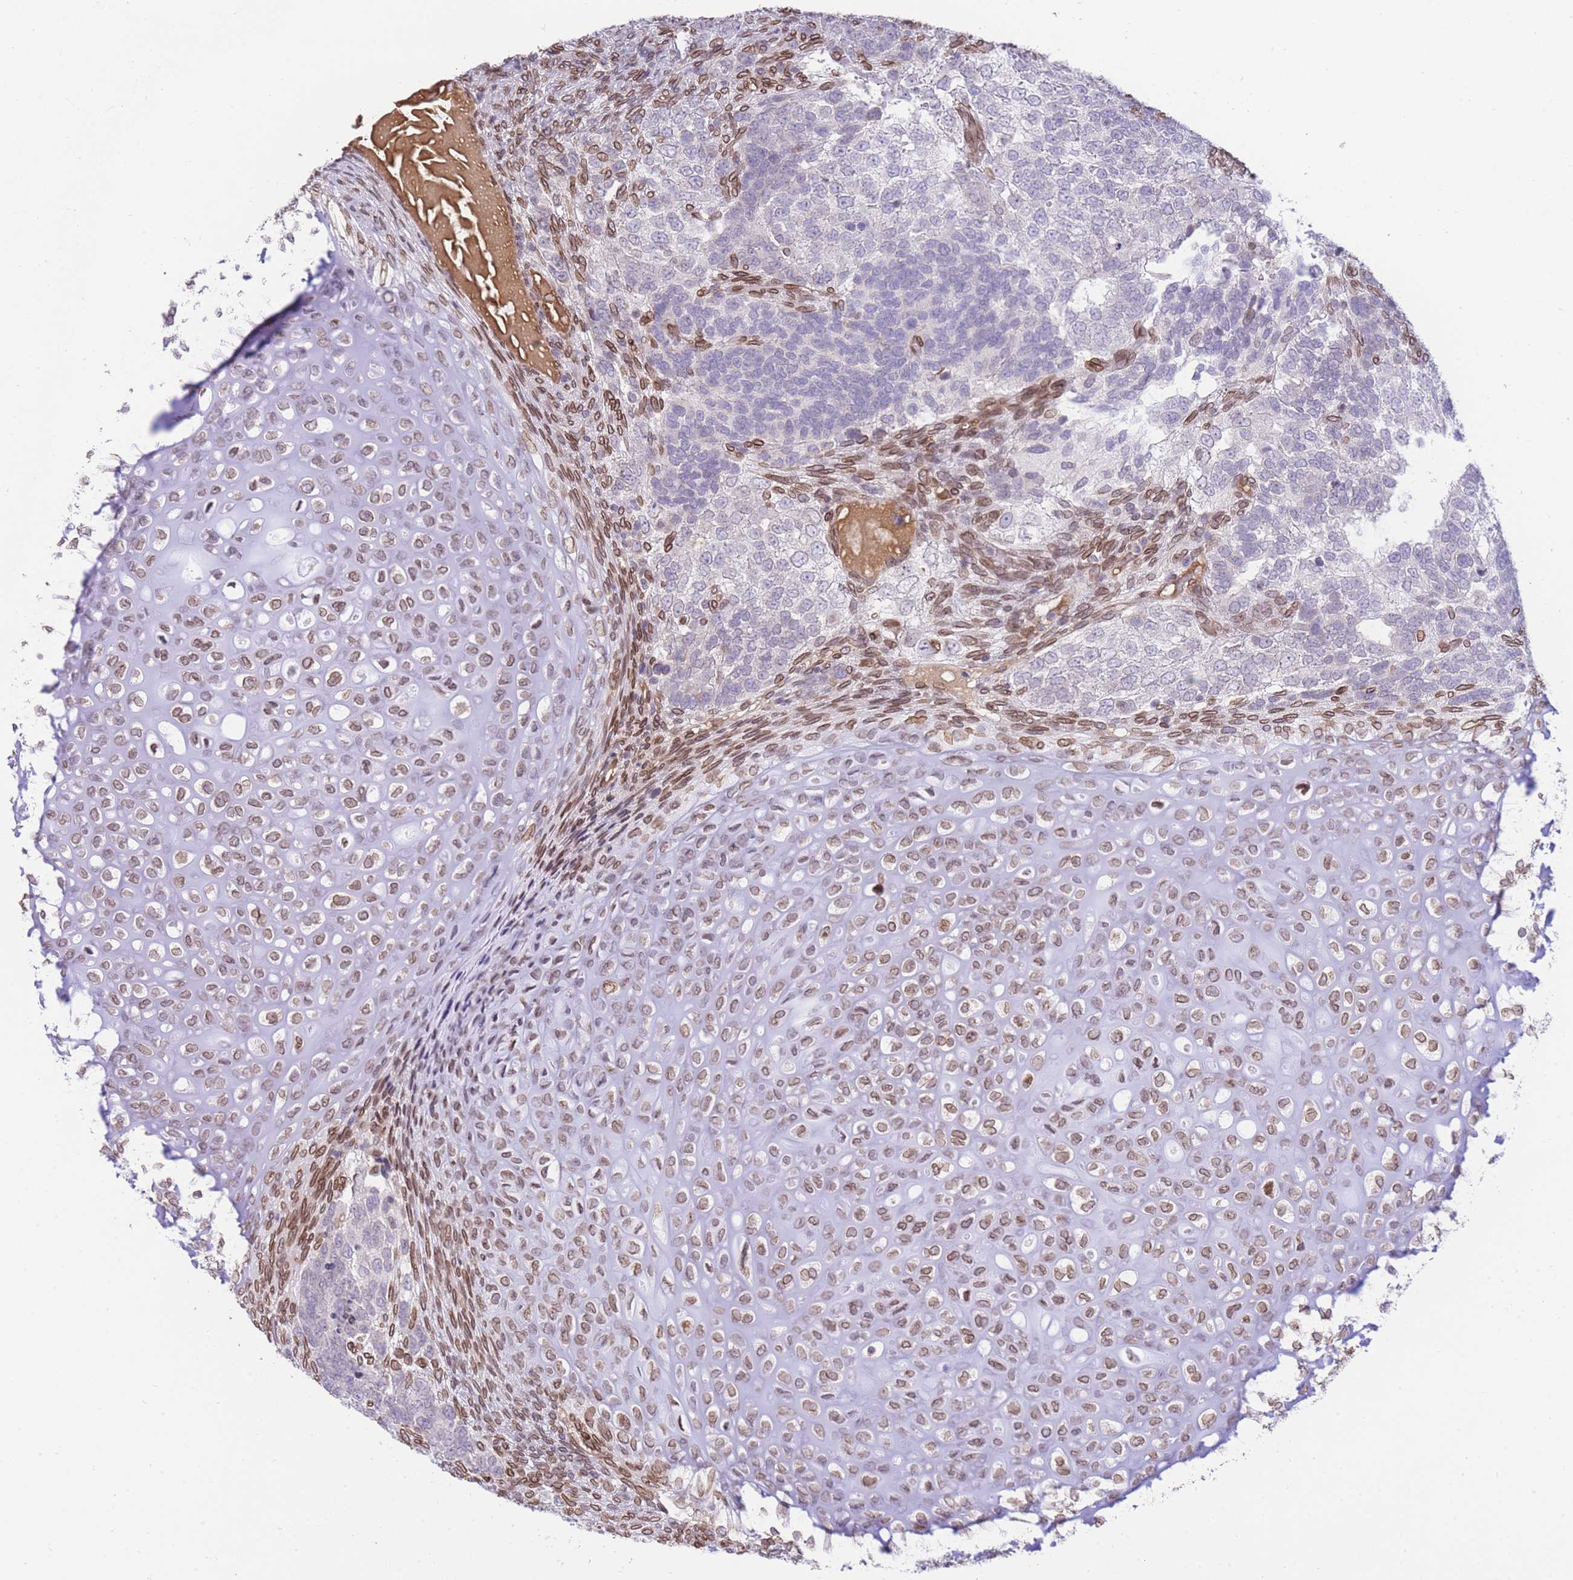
{"staining": {"intensity": "moderate", "quantity": "25%-75%", "location": "nuclear"}, "tissue": "testis cancer", "cell_type": "Tumor cells", "image_type": "cancer", "snomed": [{"axis": "morphology", "description": "Carcinoma, Embryonal, NOS"}, {"axis": "topography", "description": "Testis"}], "caption": "Embryonal carcinoma (testis) stained with immunohistochemistry (IHC) shows moderate nuclear staining in about 25%-75% of tumor cells.", "gene": "OR10AD1", "patient": {"sex": "male", "age": 23}}